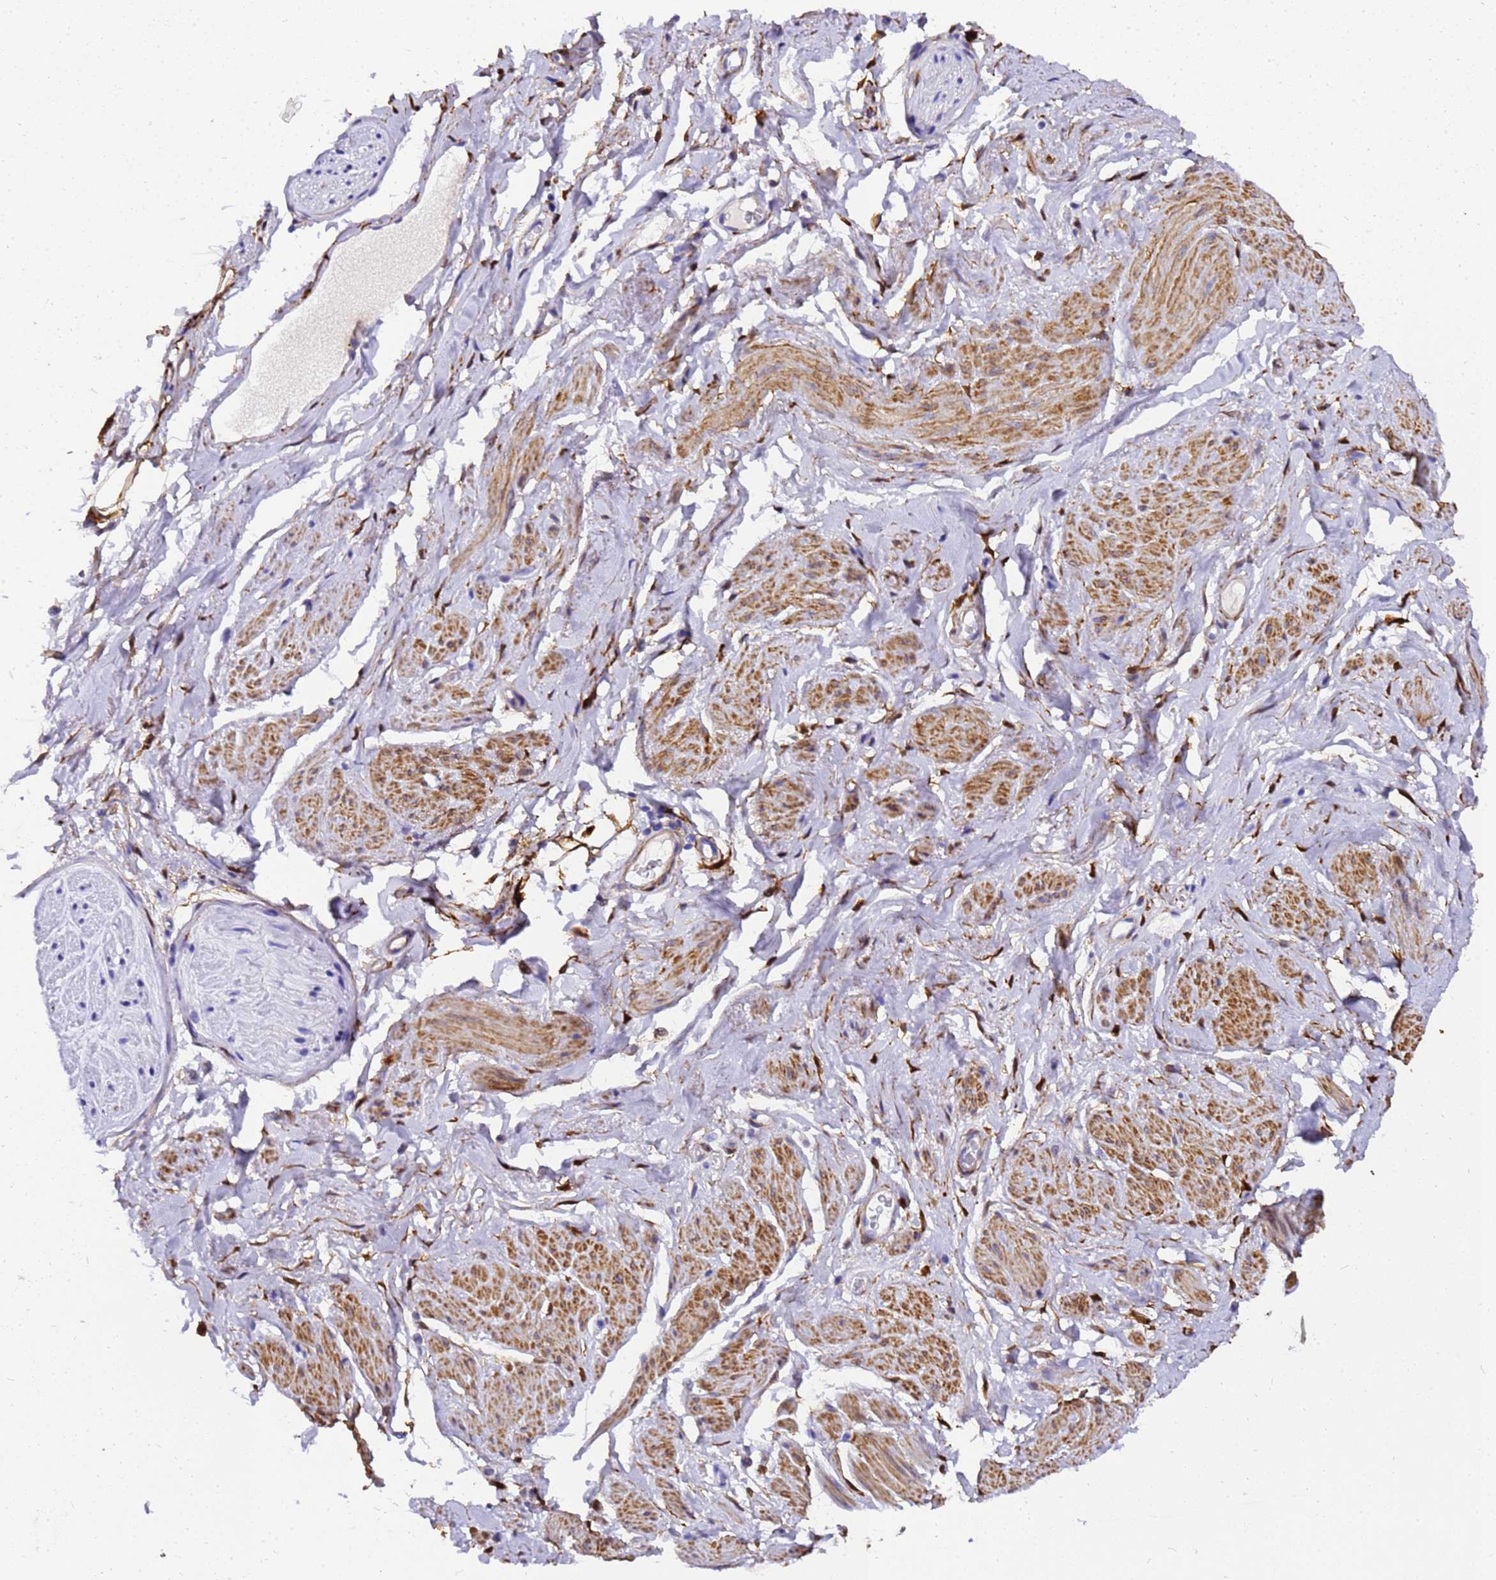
{"staining": {"intensity": "moderate", "quantity": ">75%", "location": "cytoplasmic/membranous"}, "tissue": "soft tissue", "cell_type": "Fibroblasts", "image_type": "normal", "snomed": [{"axis": "morphology", "description": "Normal tissue, NOS"}, {"axis": "morphology", "description": "Adenocarcinoma, NOS"}, {"axis": "topography", "description": "Rectum"}, {"axis": "topography", "description": "Vagina"}, {"axis": "topography", "description": "Peripheral nerve tissue"}], "caption": "Protein expression by IHC reveals moderate cytoplasmic/membranous staining in approximately >75% of fibroblasts in benign soft tissue.", "gene": "HSPB6", "patient": {"sex": "female", "age": 71}}